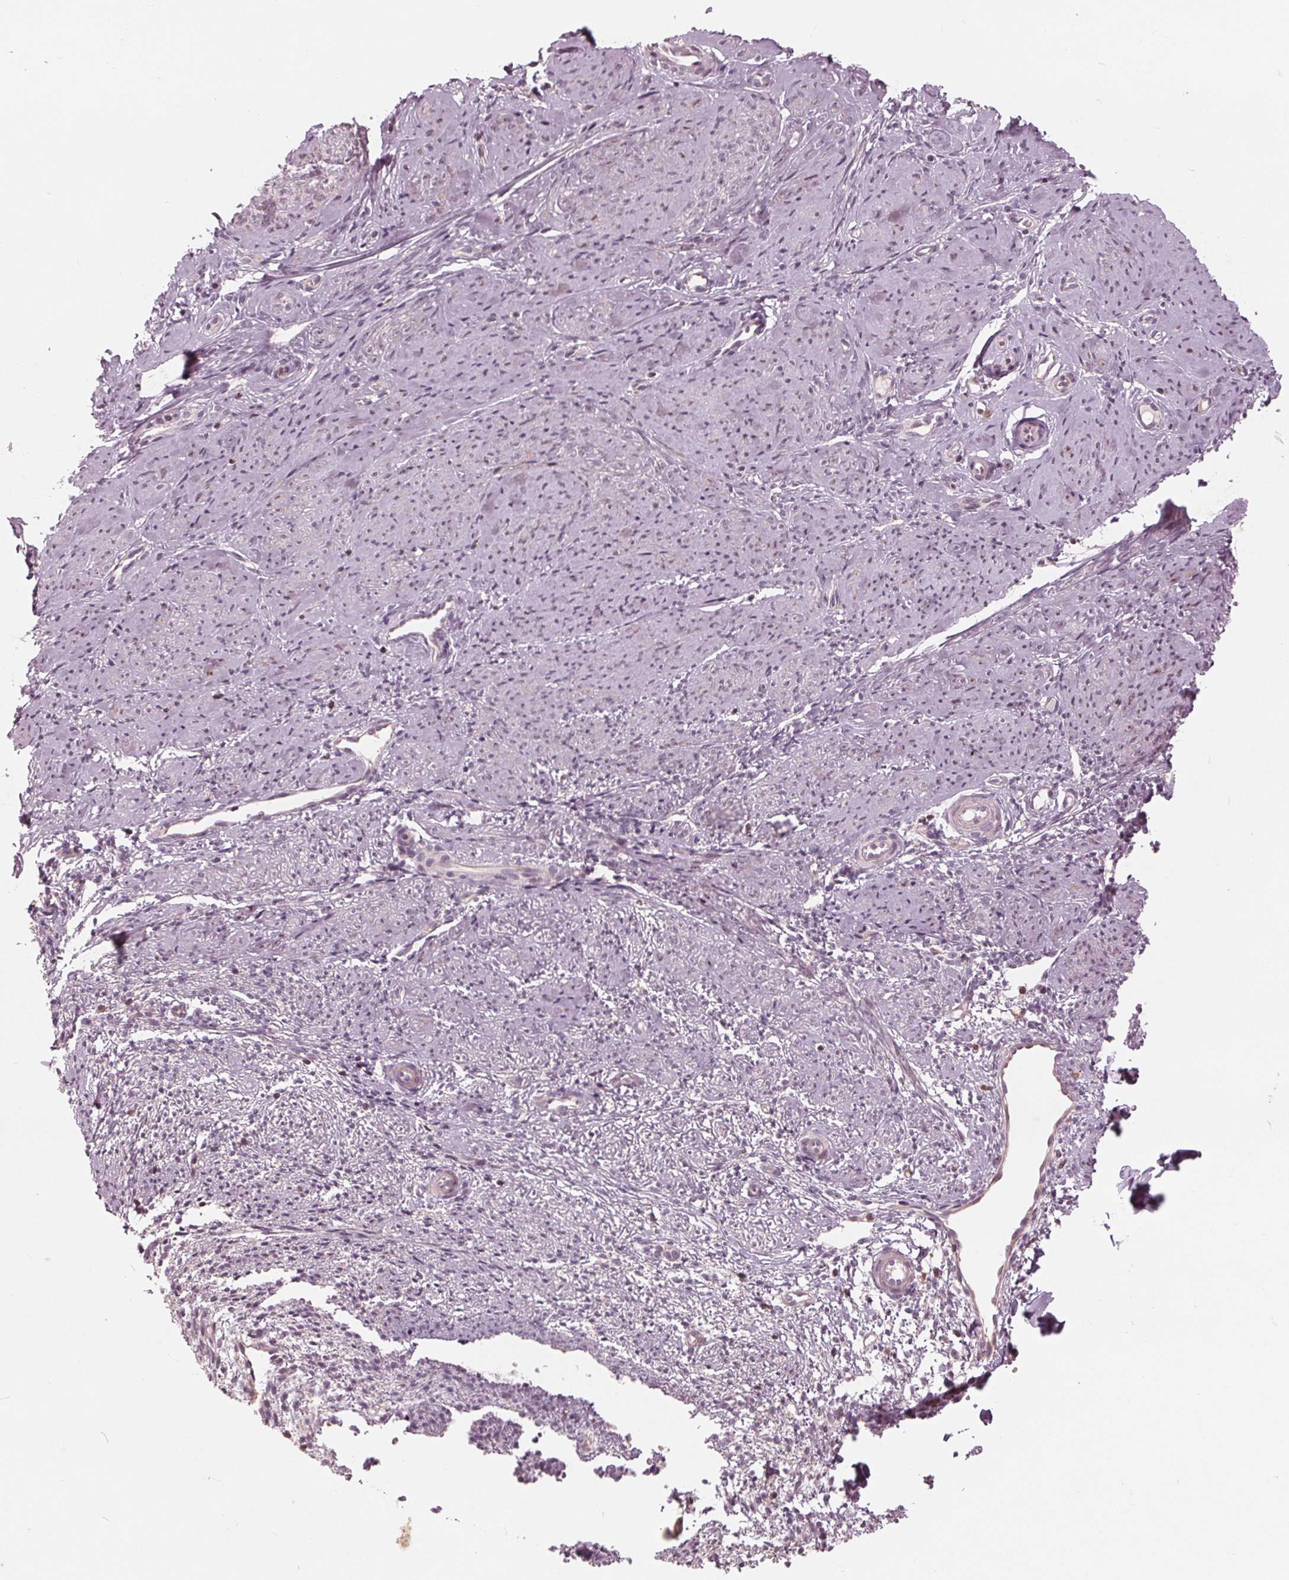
{"staining": {"intensity": "negative", "quantity": "none", "location": "none"}, "tissue": "smooth muscle", "cell_type": "Smooth muscle cells", "image_type": "normal", "snomed": [{"axis": "morphology", "description": "Normal tissue, NOS"}, {"axis": "topography", "description": "Smooth muscle"}], "caption": "IHC histopathology image of normal human smooth muscle stained for a protein (brown), which shows no expression in smooth muscle cells.", "gene": "NUP210", "patient": {"sex": "female", "age": 48}}